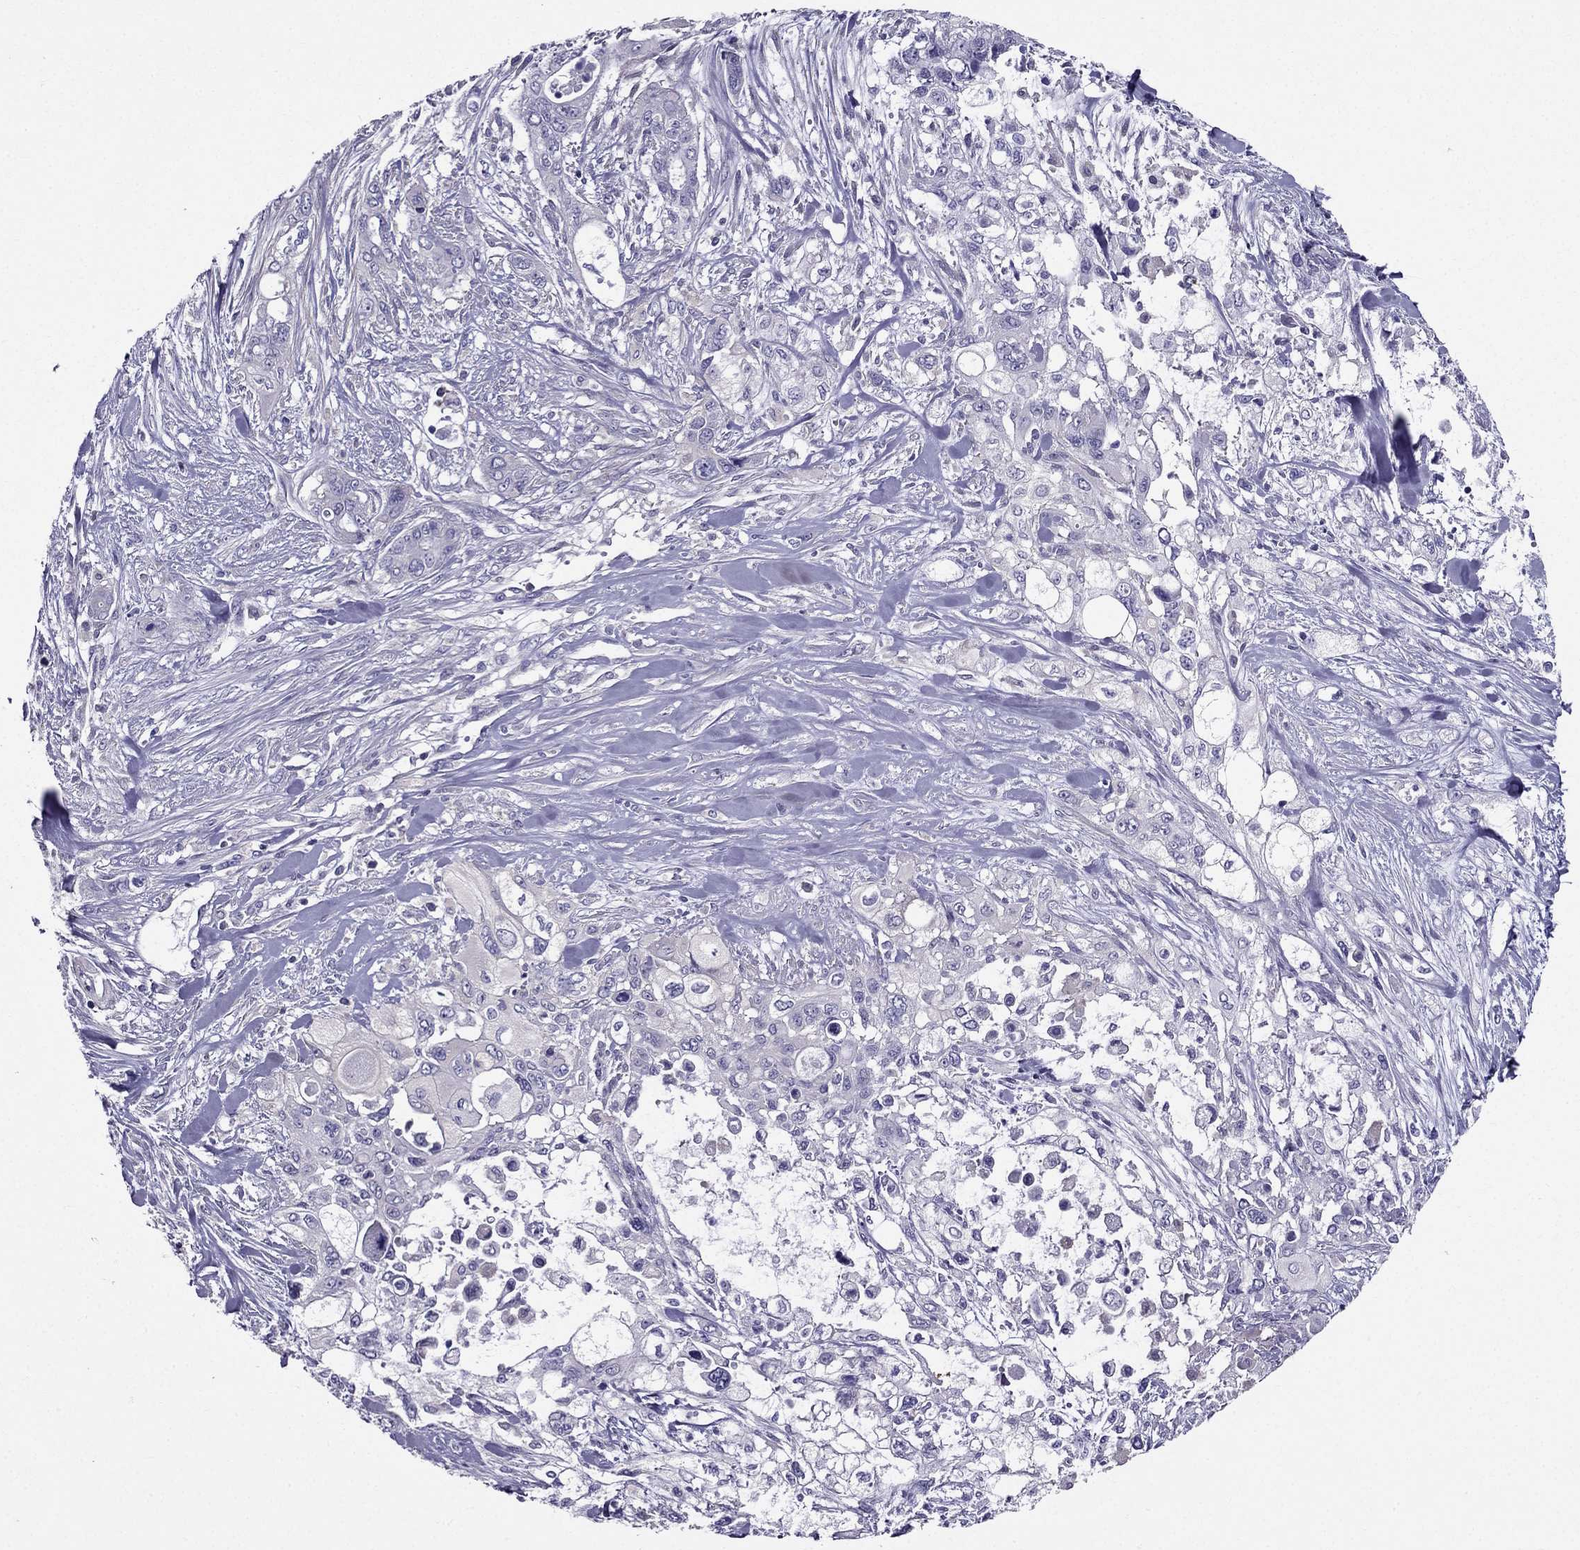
{"staining": {"intensity": "negative", "quantity": "none", "location": "none"}, "tissue": "pancreatic cancer", "cell_type": "Tumor cells", "image_type": "cancer", "snomed": [{"axis": "morphology", "description": "Adenocarcinoma, NOS"}, {"axis": "topography", "description": "Pancreas"}], "caption": "IHC histopathology image of neoplastic tissue: adenocarcinoma (pancreatic) stained with DAB (3,3'-diaminobenzidine) reveals no significant protein positivity in tumor cells.", "gene": "AAK1", "patient": {"sex": "male", "age": 47}}